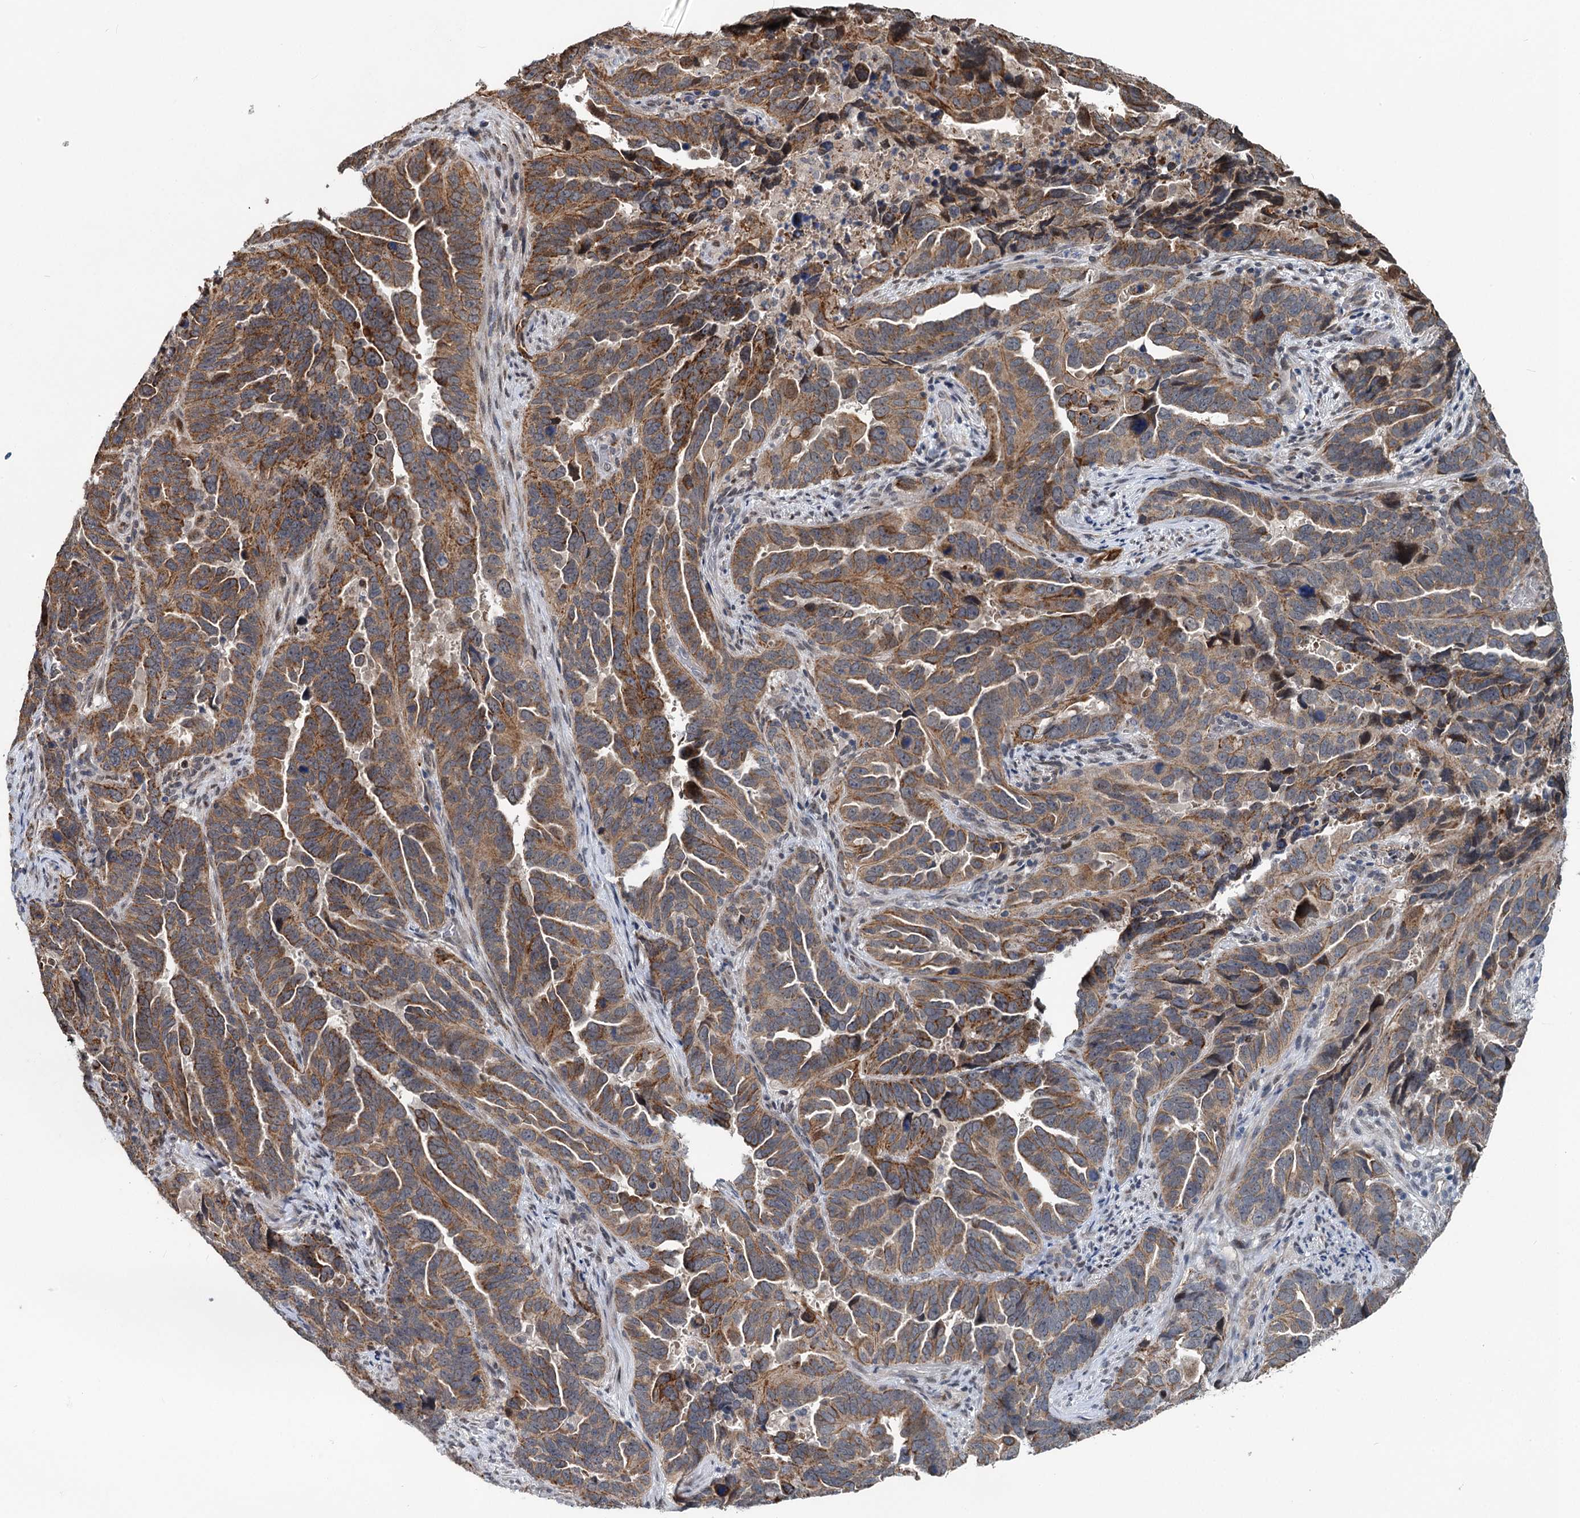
{"staining": {"intensity": "moderate", "quantity": ">75%", "location": "cytoplasmic/membranous"}, "tissue": "endometrial cancer", "cell_type": "Tumor cells", "image_type": "cancer", "snomed": [{"axis": "morphology", "description": "Adenocarcinoma, NOS"}, {"axis": "topography", "description": "Endometrium"}], "caption": "Immunohistochemical staining of adenocarcinoma (endometrial) exhibits medium levels of moderate cytoplasmic/membranous expression in approximately >75% of tumor cells.", "gene": "RITA1", "patient": {"sex": "female", "age": 65}}